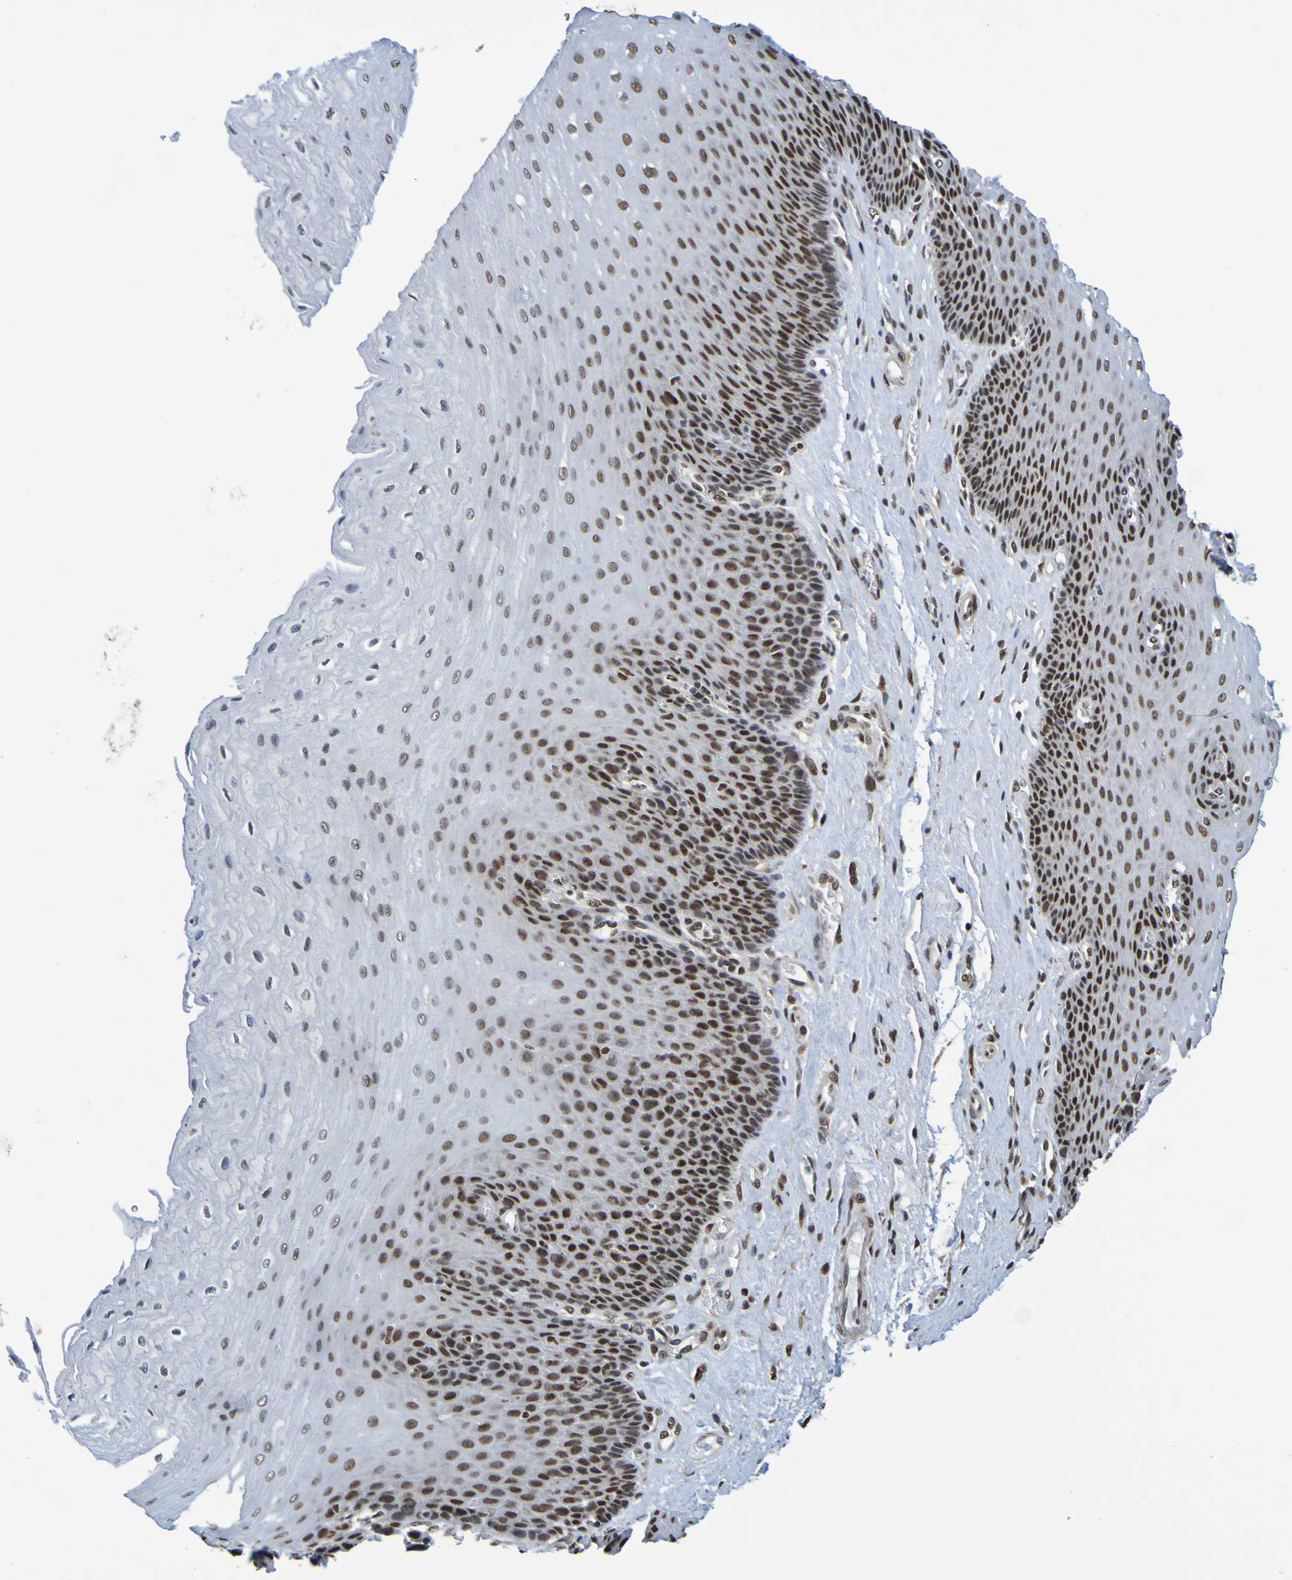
{"staining": {"intensity": "strong", "quantity": ">75%", "location": "nuclear"}, "tissue": "esophagus", "cell_type": "Squamous epithelial cells", "image_type": "normal", "snomed": [{"axis": "morphology", "description": "Normal tissue, NOS"}, {"axis": "topography", "description": "Esophagus"}], "caption": "DAB (3,3'-diaminobenzidine) immunohistochemical staining of normal human esophagus displays strong nuclear protein expression in about >75% of squamous epithelial cells.", "gene": "HDAC2", "patient": {"sex": "female", "age": 72}}